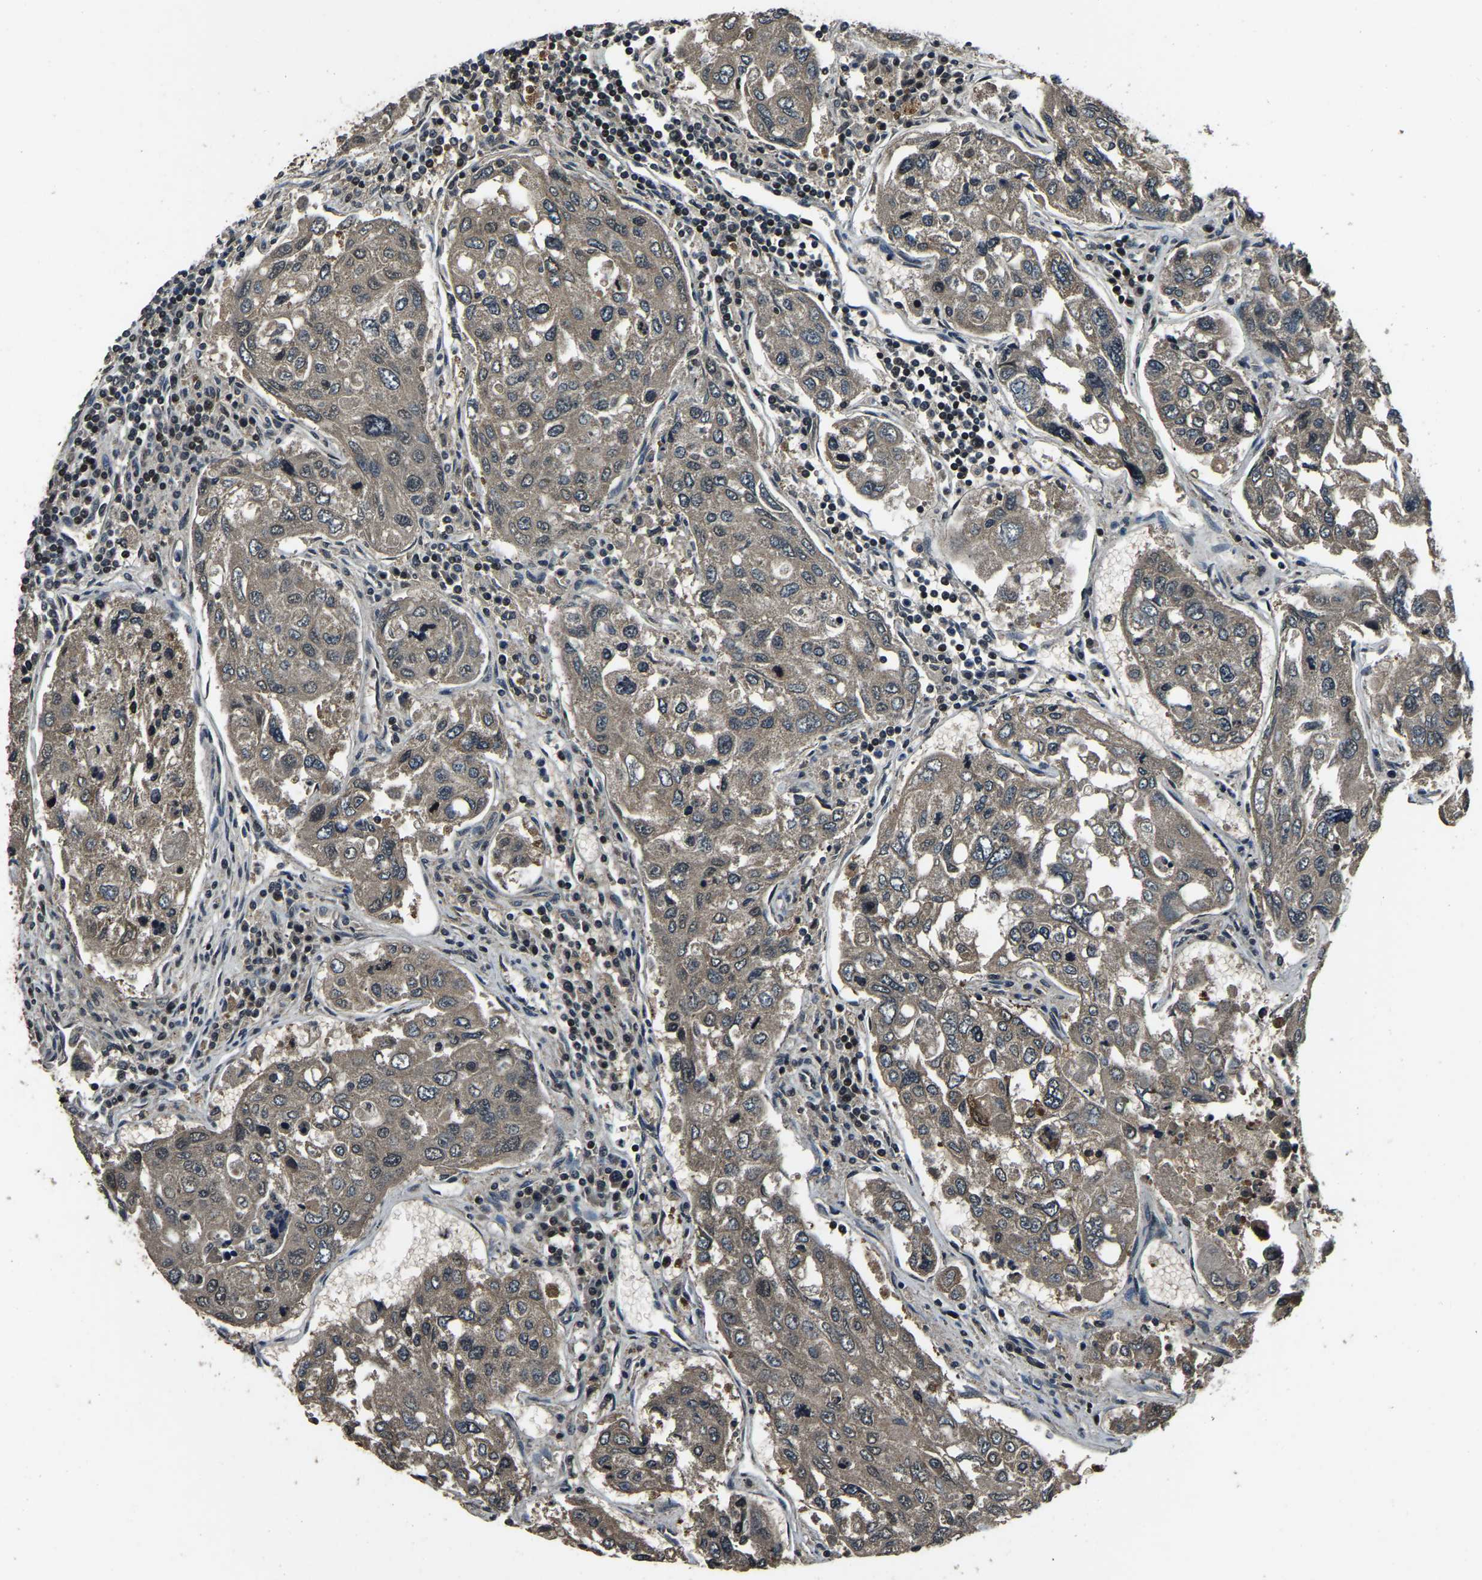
{"staining": {"intensity": "weak", "quantity": ">75%", "location": "cytoplasmic/membranous"}, "tissue": "urothelial cancer", "cell_type": "Tumor cells", "image_type": "cancer", "snomed": [{"axis": "morphology", "description": "Urothelial carcinoma, High grade"}, {"axis": "topography", "description": "Lymph node"}, {"axis": "topography", "description": "Urinary bladder"}], "caption": "DAB (3,3'-diaminobenzidine) immunohistochemical staining of human urothelial cancer demonstrates weak cytoplasmic/membranous protein expression in approximately >75% of tumor cells. (IHC, brightfield microscopy, high magnification).", "gene": "ANKIB1", "patient": {"sex": "male", "age": 51}}